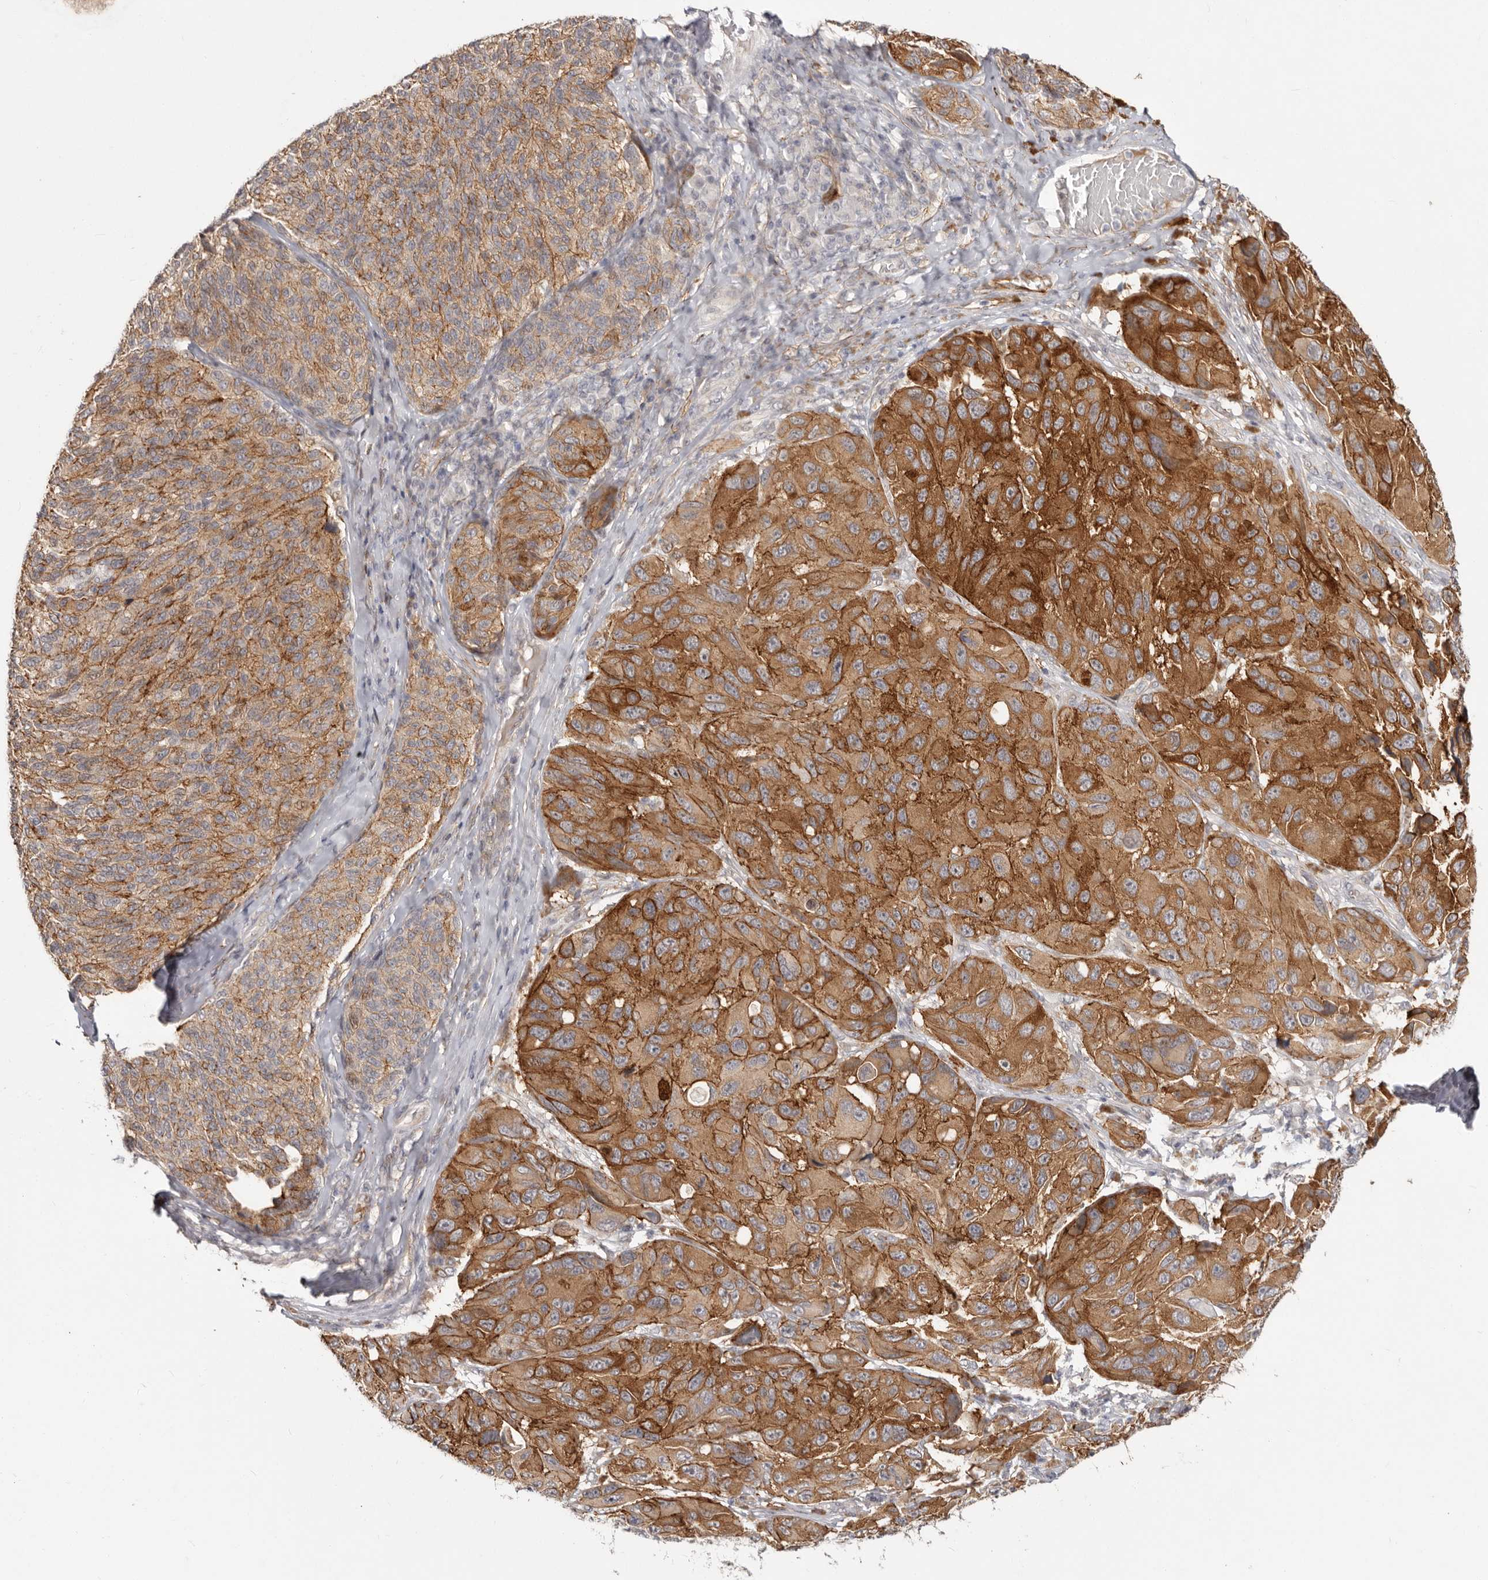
{"staining": {"intensity": "moderate", "quantity": ">75%", "location": "cytoplasmic/membranous"}, "tissue": "melanoma", "cell_type": "Tumor cells", "image_type": "cancer", "snomed": [{"axis": "morphology", "description": "Malignant melanoma, NOS"}, {"axis": "topography", "description": "Skin"}], "caption": "Melanoma stained with immunohistochemistry displays moderate cytoplasmic/membranous positivity in approximately >75% of tumor cells.", "gene": "SZT2", "patient": {"sex": "female", "age": 73}}